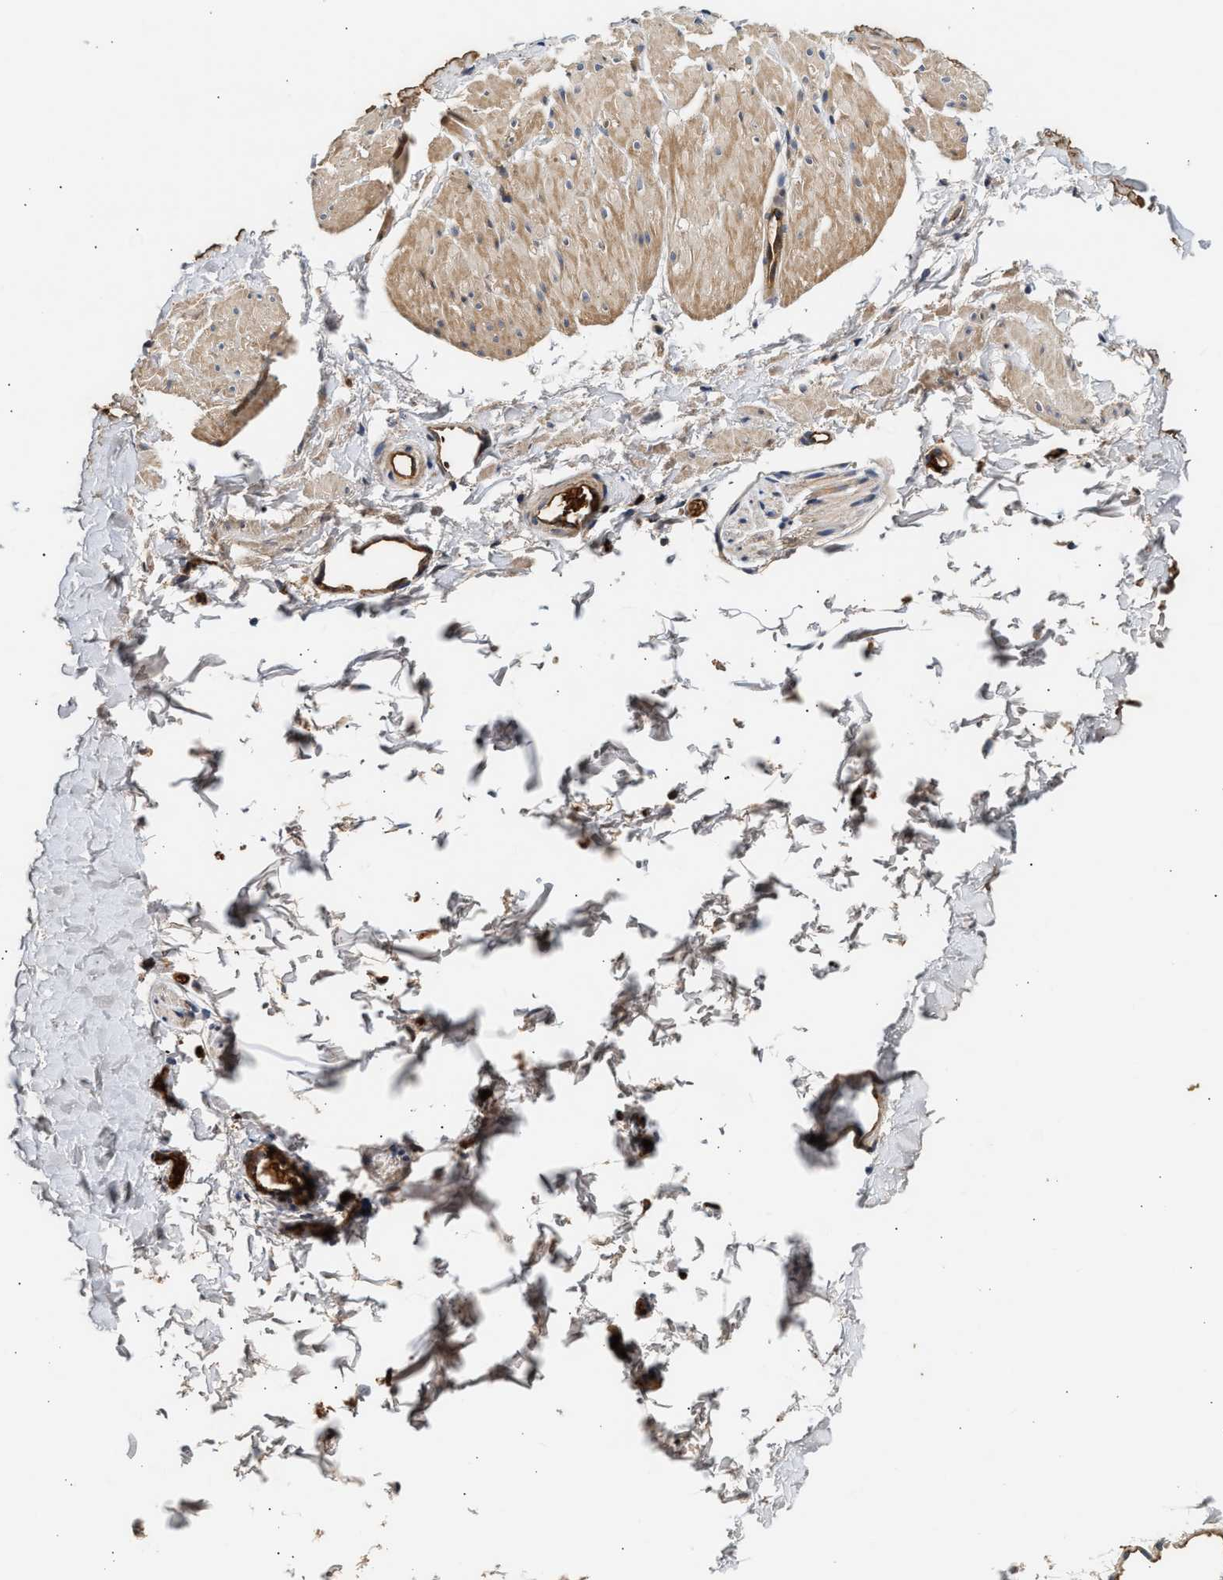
{"staining": {"intensity": "weak", "quantity": ">75%", "location": "cytoplasmic/membranous"}, "tissue": "smooth muscle", "cell_type": "Smooth muscle cells", "image_type": "normal", "snomed": [{"axis": "morphology", "description": "Normal tissue, NOS"}, {"axis": "topography", "description": "Smooth muscle"}], "caption": "This image reveals IHC staining of unremarkable human smooth muscle, with low weak cytoplasmic/membranous expression in about >75% of smooth muscle cells.", "gene": "PLD3", "patient": {"sex": "male", "age": 16}}